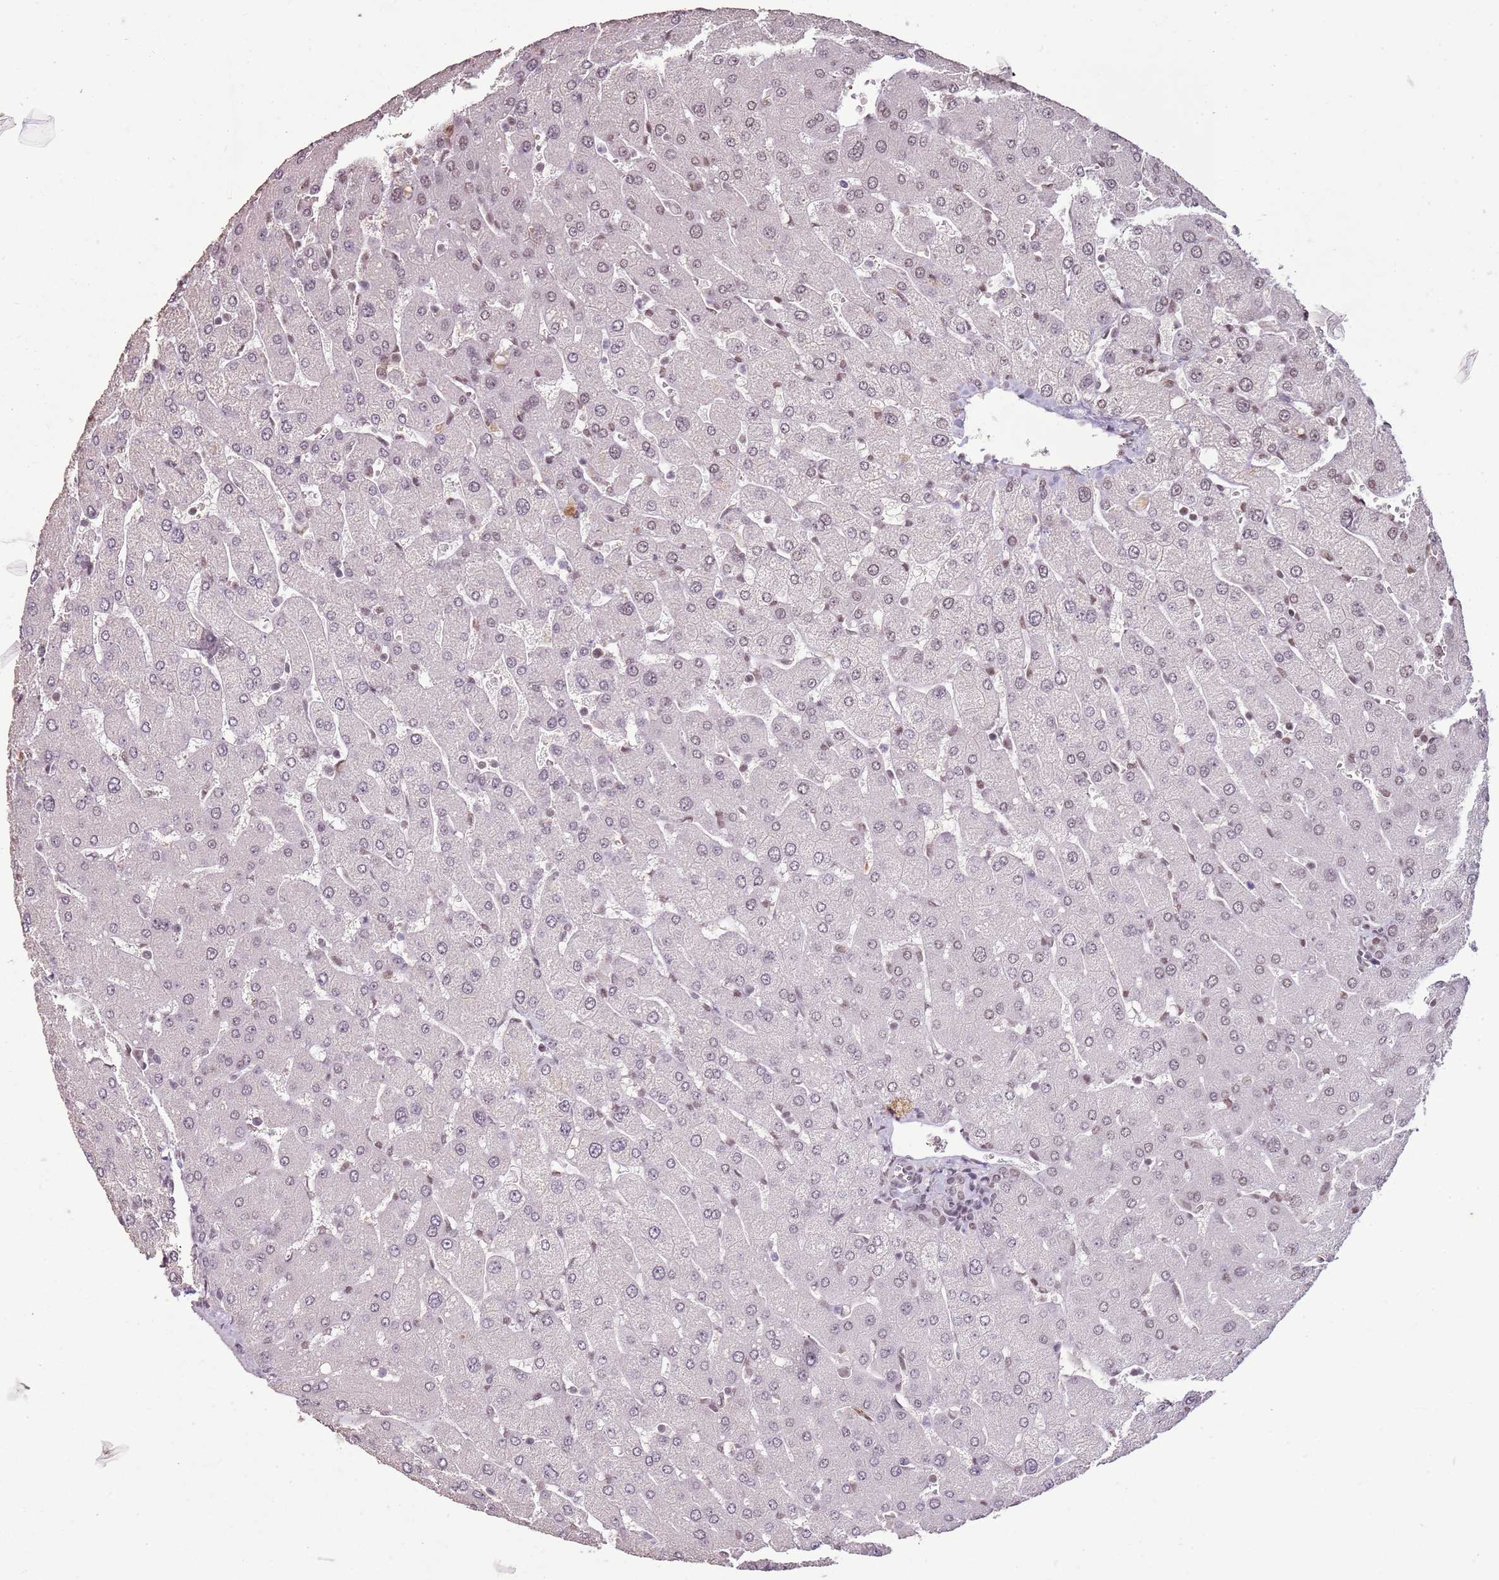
{"staining": {"intensity": "negative", "quantity": "none", "location": "none"}, "tissue": "liver", "cell_type": "Cholangiocytes", "image_type": "normal", "snomed": [{"axis": "morphology", "description": "Normal tissue, NOS"}, {"axis": "topography", "description": "Liver"}], "caption": "The image displays no significant expression in cholangiocytes of liver.", "gene": "ARL14EP", "patient": {"sex": "male", "age": 55}}